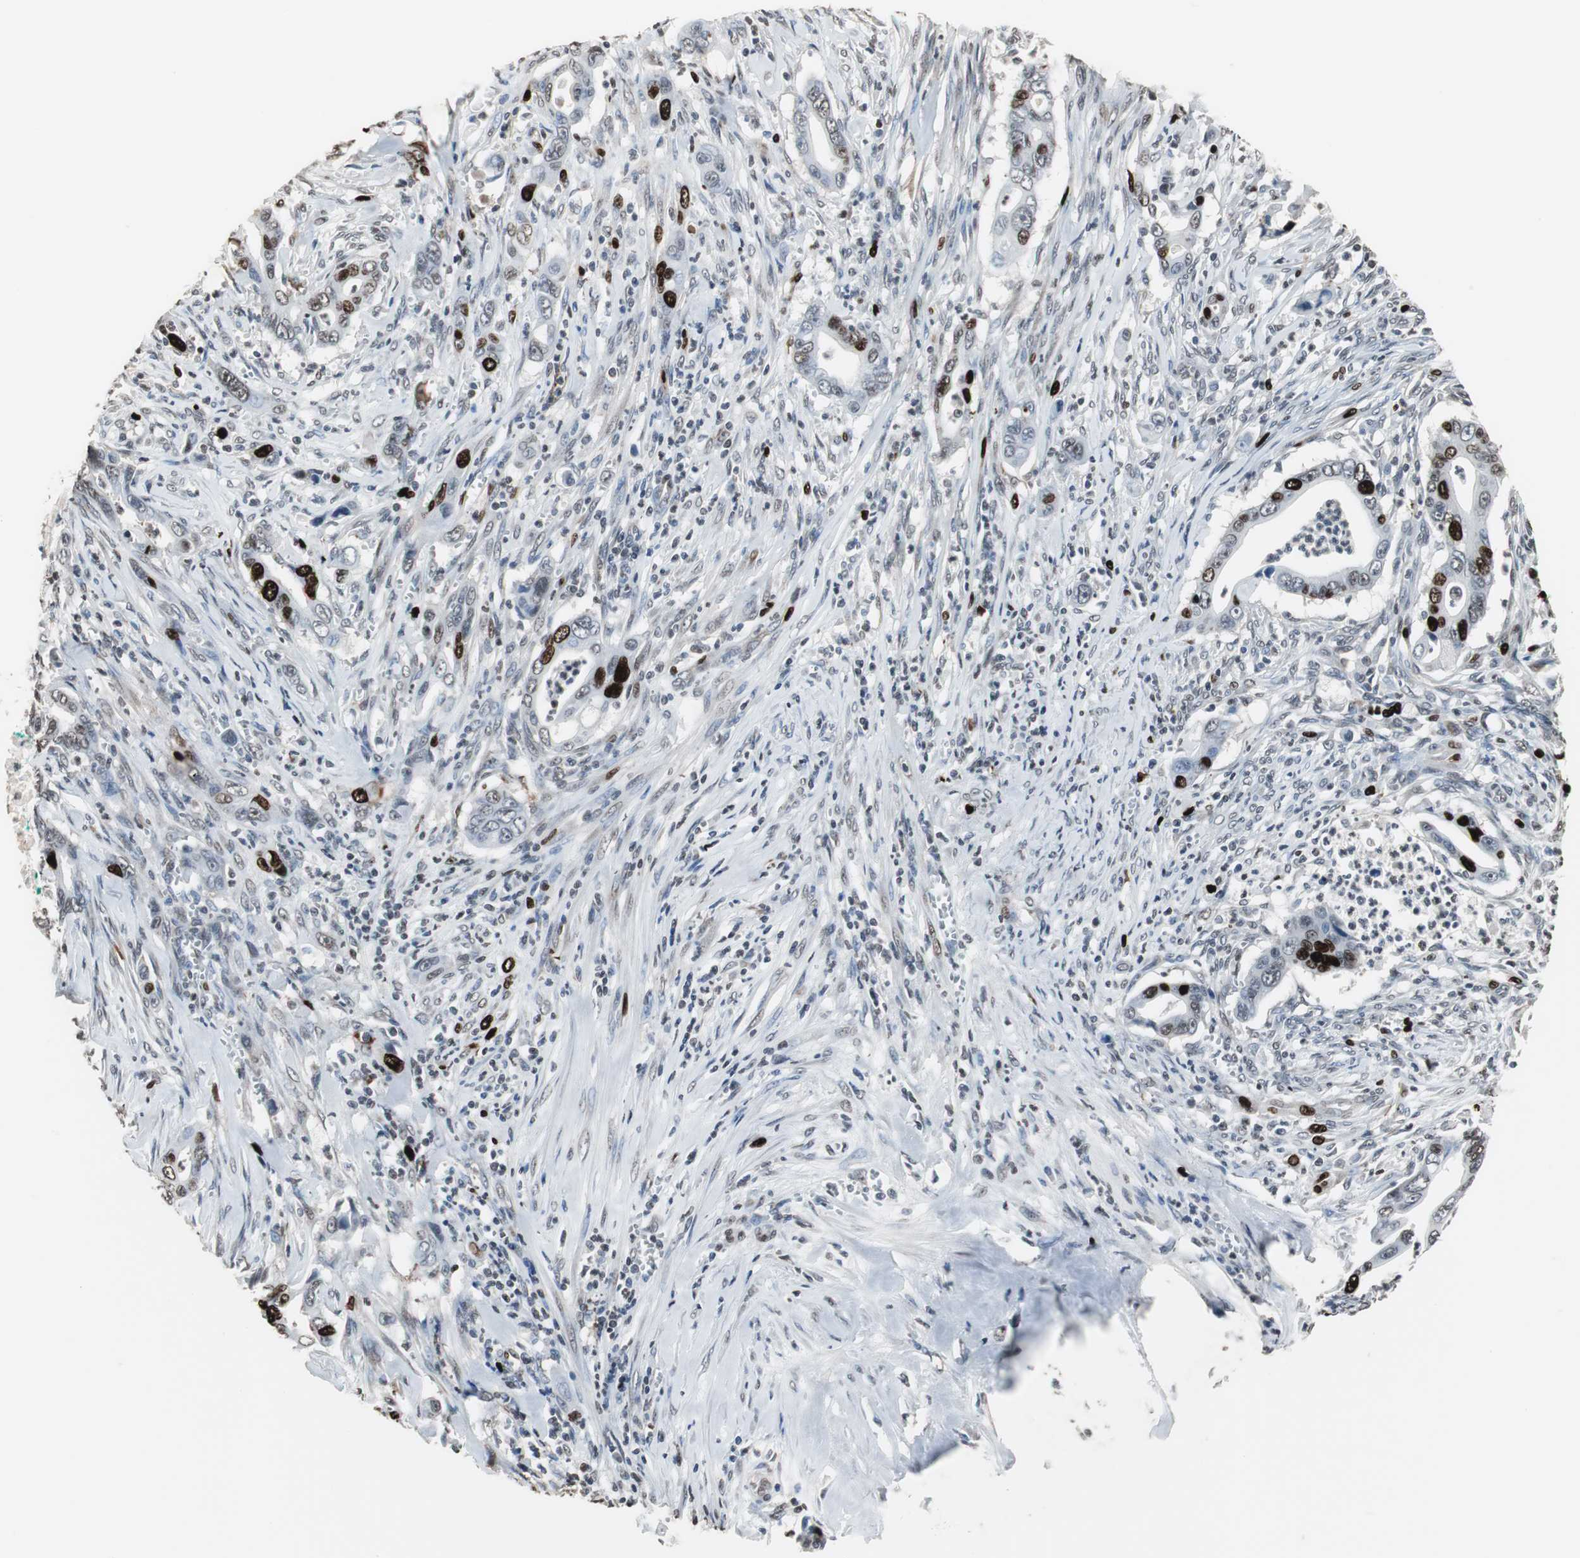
{"staining": {"intensity": "strong", "quantity": "<25%", "location": "nuclear"}, "tissue": "pancreatic cancer", "cell_type": "Tumor cells", "image_type": "cancer", "snomed": [{"axis": "morphology", "description": "Adenocarcinoma, NOS"}, {"axis": "topography", "description": "Pancreas"}], "caption": "Pancreatic cancer (adenocarcinoma) stained with a protein marker displays strong staining in tumor cells.", "gene": "TOP2A", "patient": {"sex": "male", "age": 59}}